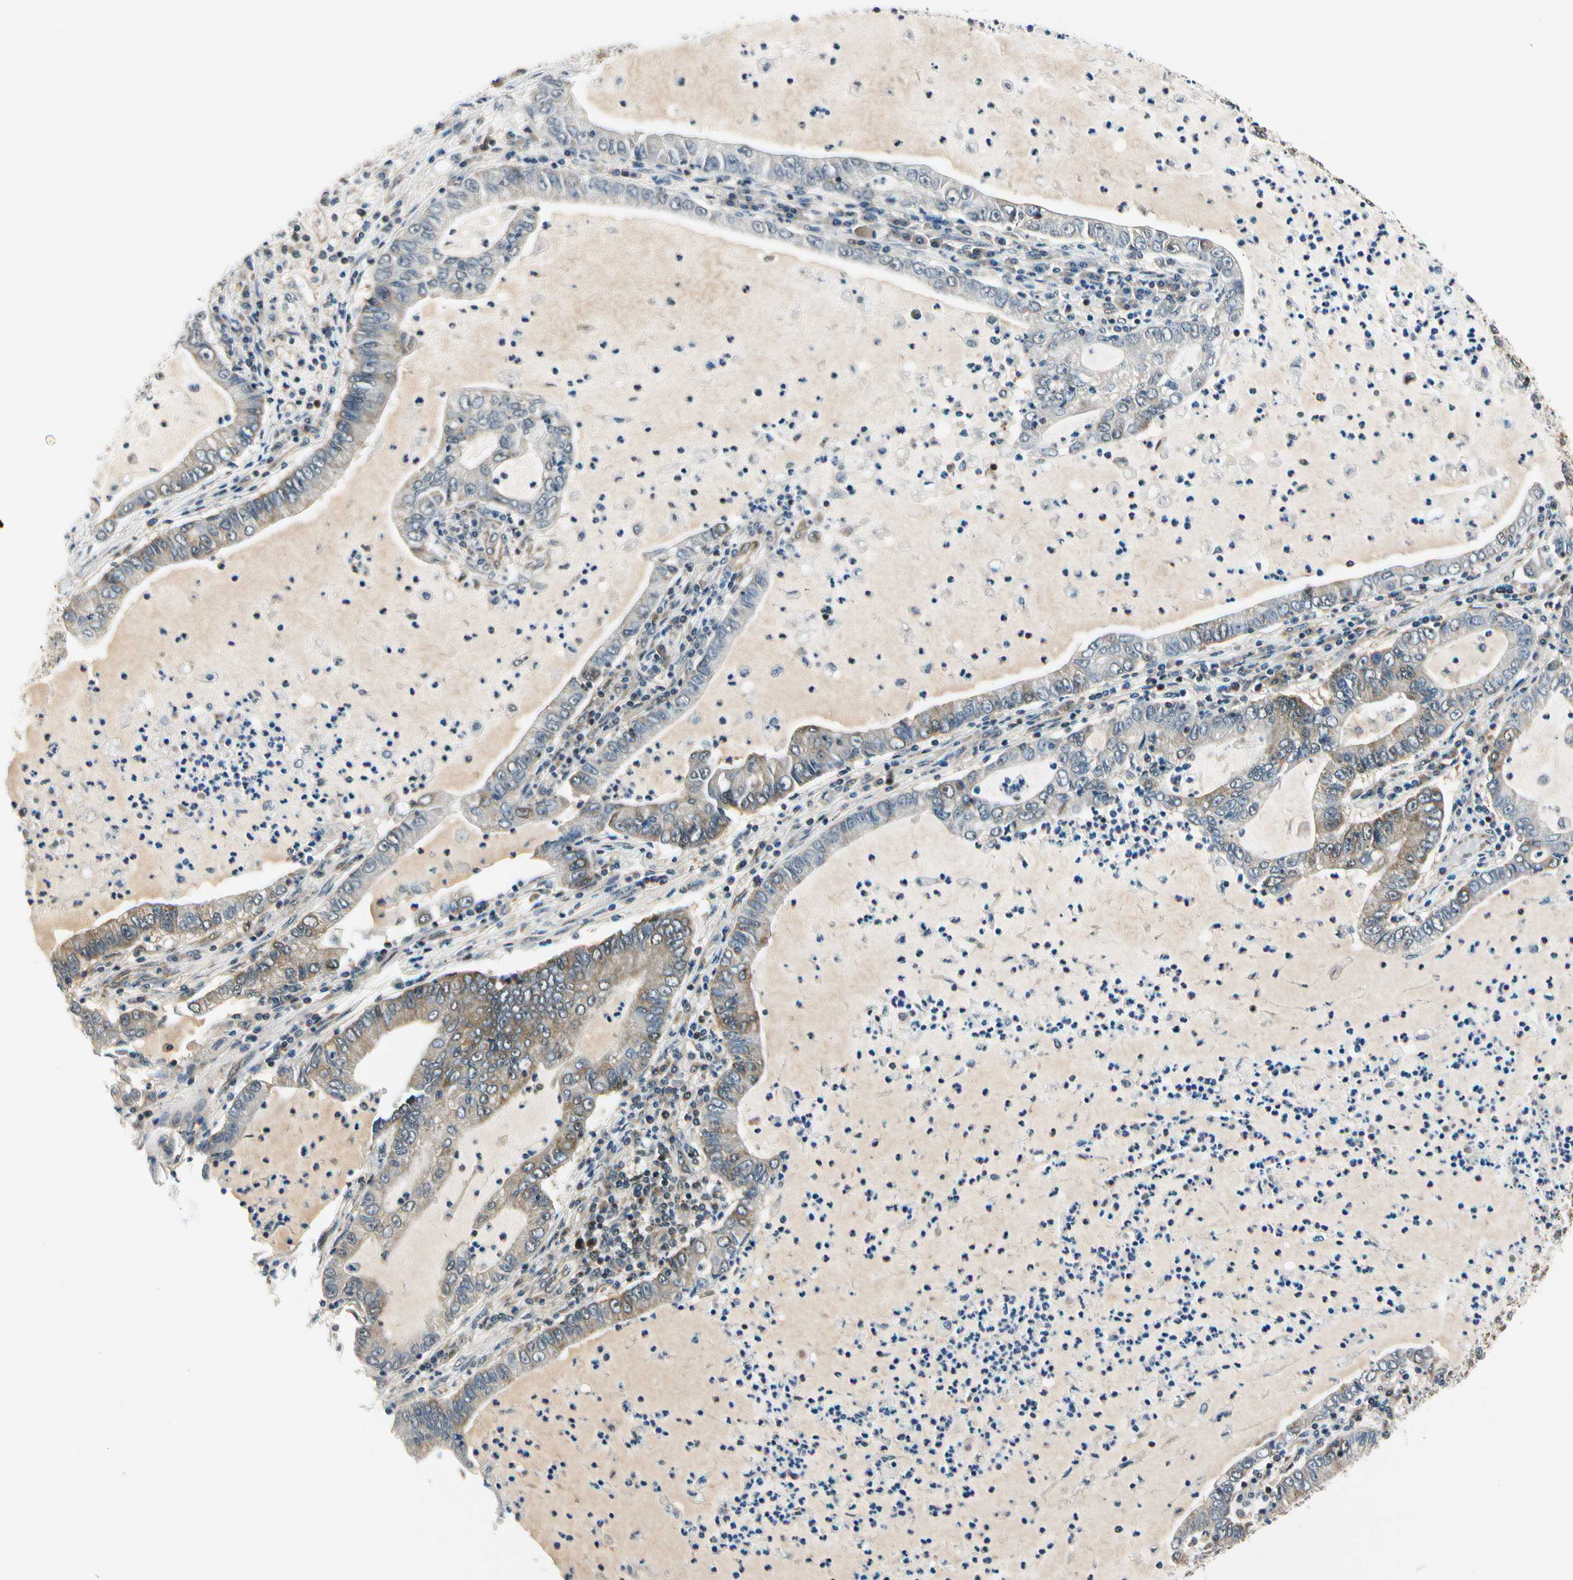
{"staining": {"intensity": "moderate", "quantity": "25%-75%", "location": "cytoplasmic/membranous"}, "tissue": "lung cancer", "cell_type": "Tumor cells", "image_type": "cancer", "snomed": [{"axis": "morphology", "description": "Adenocarcinoma, NOS"}, {"axis": "topography", "description": "Lung"}], "caption": "An image of adenocarcinoma (lung) stained for a protein demonstrates moderate cytoplasmic/membranous brown staining in tumor cells.", "gene": "PDK2", "patient": {"sex": "female", "age": 51}}